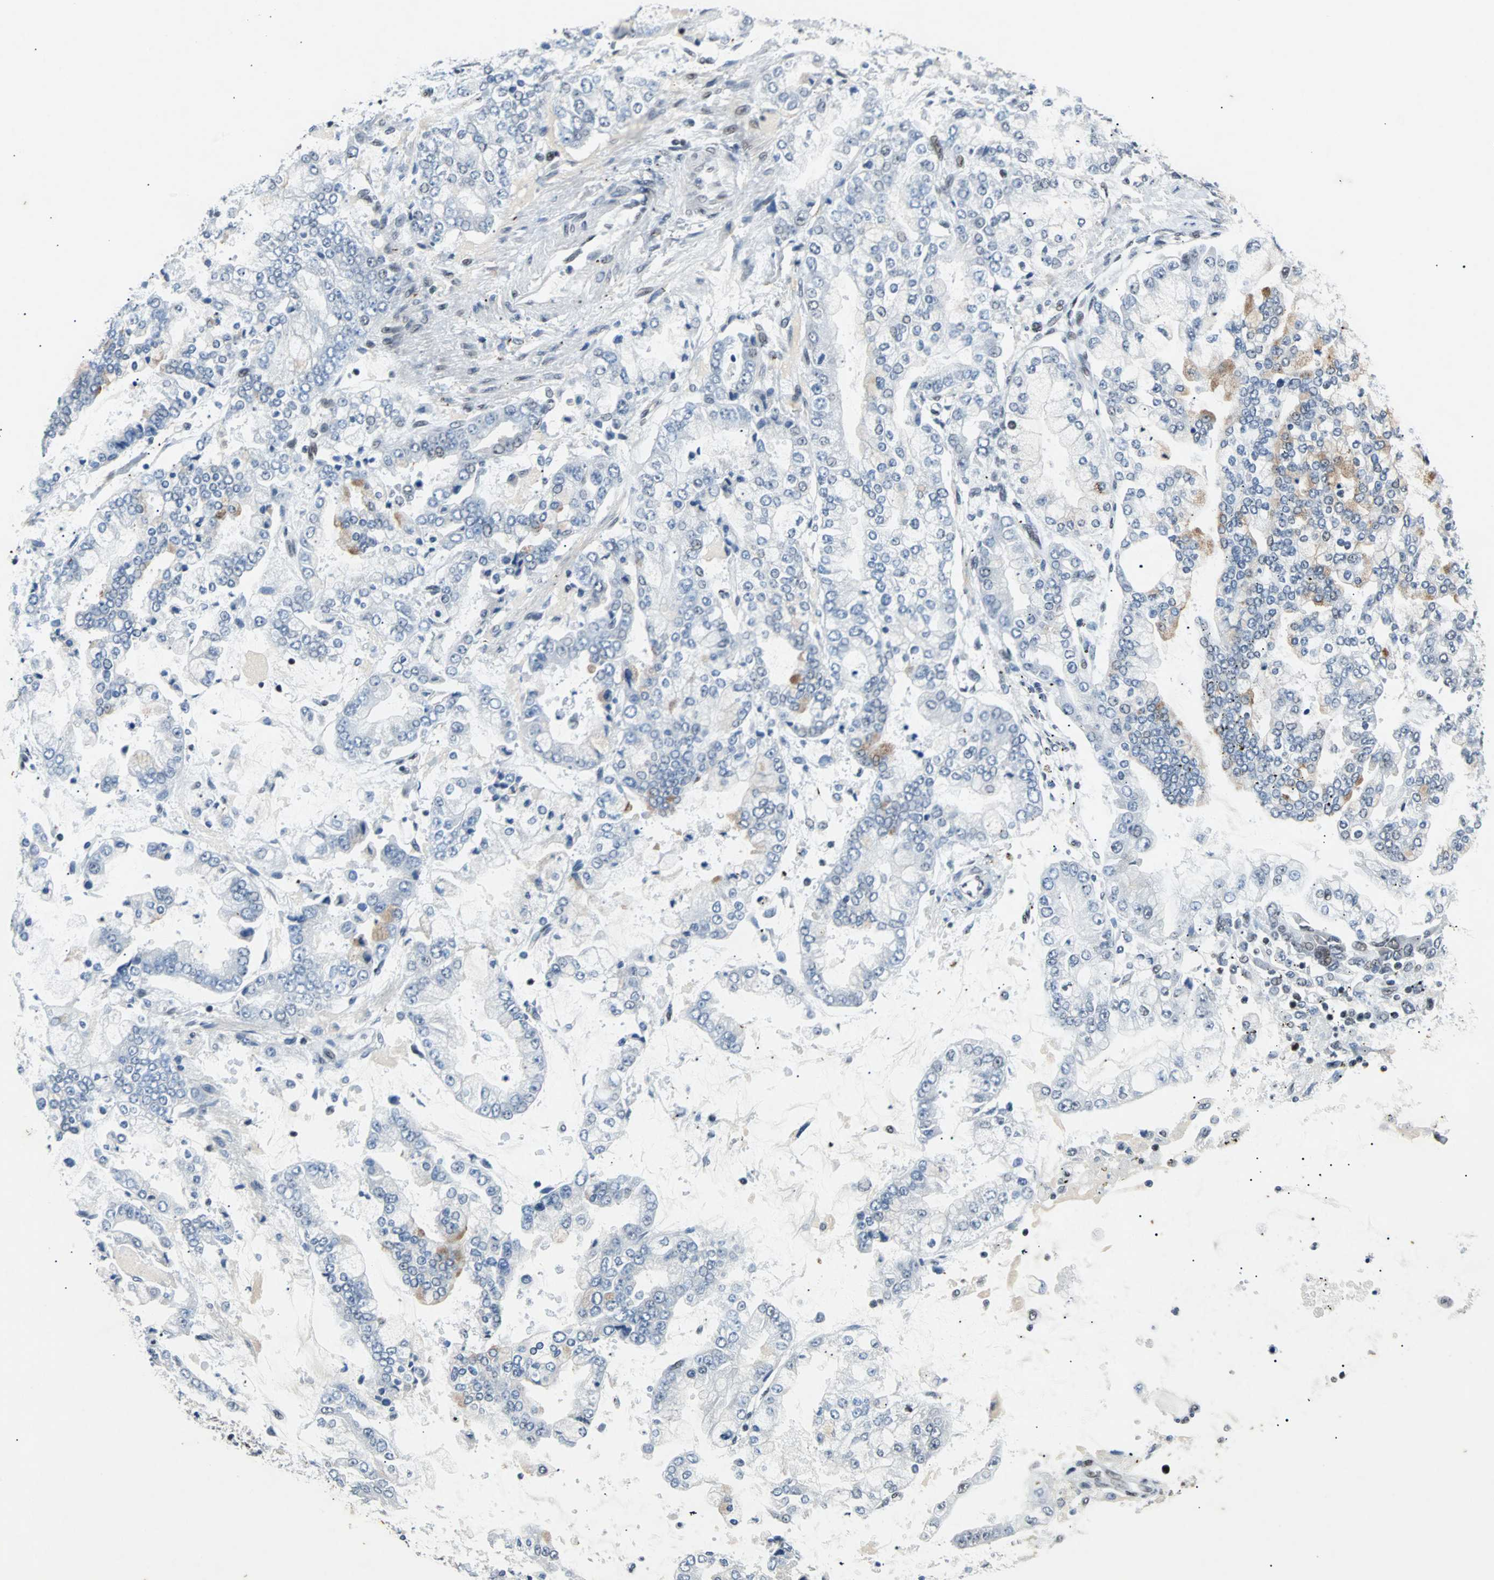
{"staining": {"intensity": "moderate", "quantity": "<25%", "location": "cytoplasmic/membranous"}, "tissue": "stomach cancer", "cell_type": "Tumor cells", "image_type": "cancer", "snomed": [{"axis": "morphology", "description": "Adenocarcinoma, NOS"}, {"axis": "topography", "description": "Stomach"}], "caption": "This is an image of IHC staining of stomach cancer (adenocarcinoma), which shows moderate expression in the cytoplasmic/membranous of tumor cells.", "gene": "GATAD2A", "patient": {"sex": "male", "age": 76}}